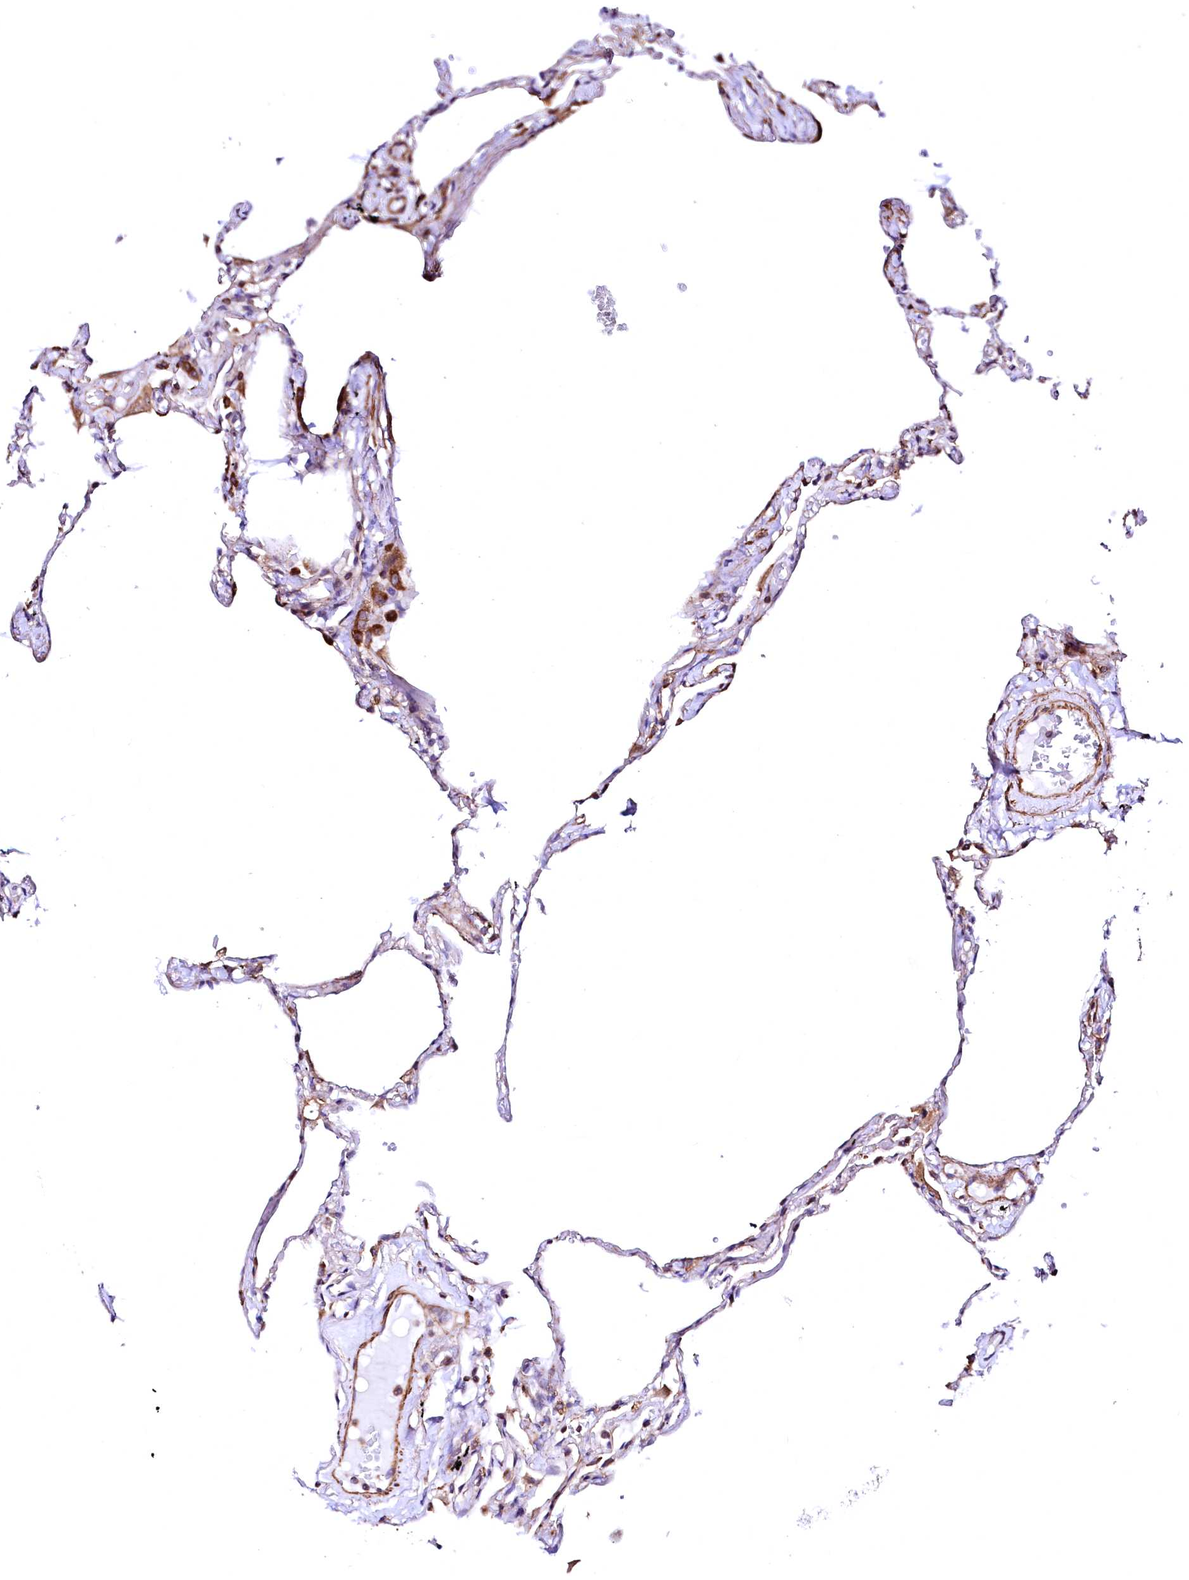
{"staining": {"intensity": "moderate", "quantity": "25%-75%", "location": "cytoplasmic/membranous"}, "tissue": "lung", "cell_type": "Alveolar cells", "image_type": "normal", "snomed": [{"axis": "morphology", "description": "Normal tissue, NOS"}, {"axis": "topography", "description": "Lung"}], "caption": "The micrograph shows a brown stain indicating the presence of a protein in the cytoplasmic/membranous of alveolar cells in lung. (IHC, brightfield microscopy, high magnification).", "gene": "GPR176", "patient": {"sex": "female", "age": 67}}